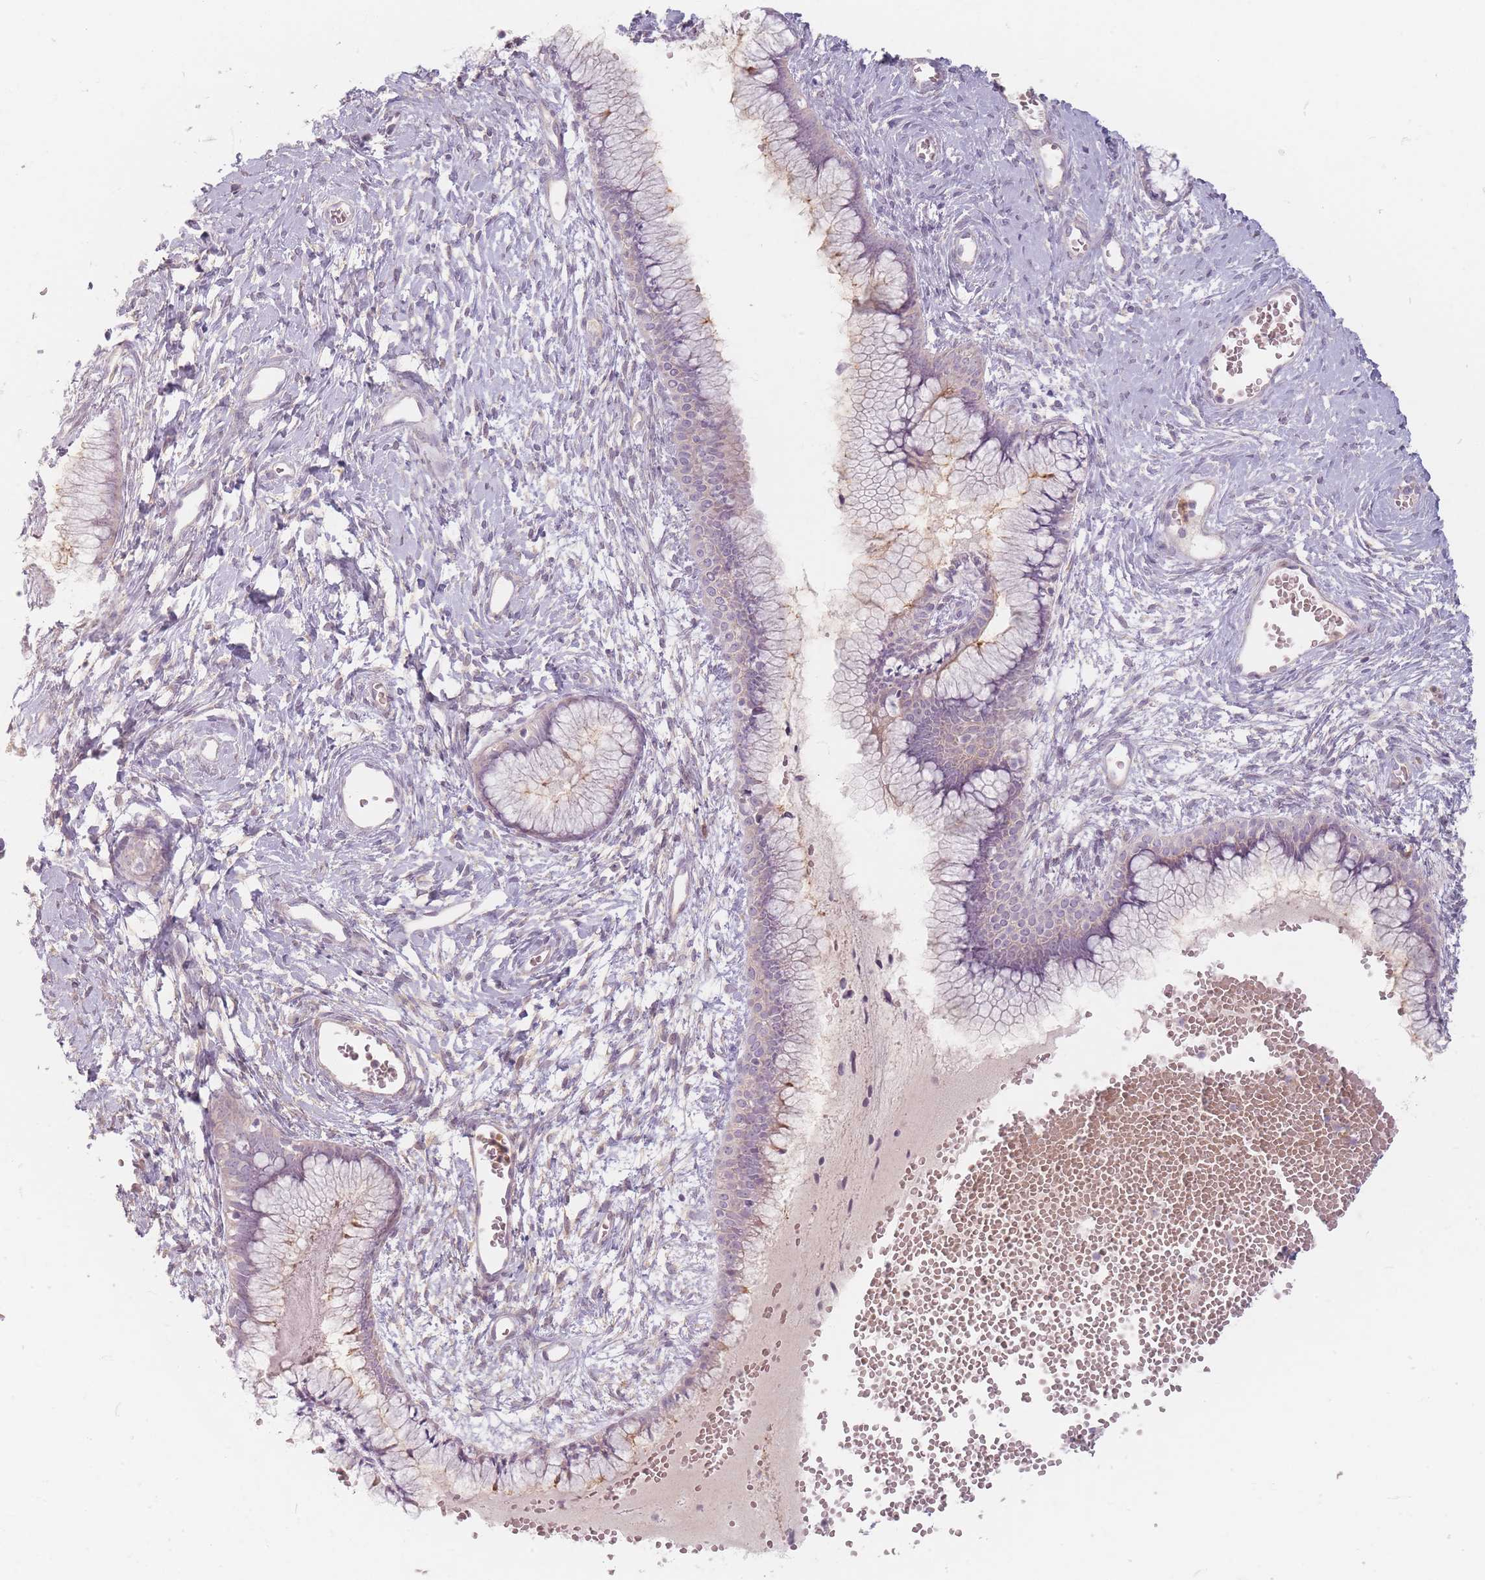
{"staining": {"intensity": "weak", "quantity": "<25%", "location": "cytoplasmic/membranous"}, "tissue": "cervix", "cell_type": "Glandular cells", "image_type": "normal", "snomed": [{"axis": "morphology", "description": "Normal tissue, NOS"}, {"axis": "topography", "description": "Cervix"}], "caption": "Glandular cells show no significant positivity in benign cervix.", "gene": "CHCHD7", "patient": {"sex": "female", "age": 42}}